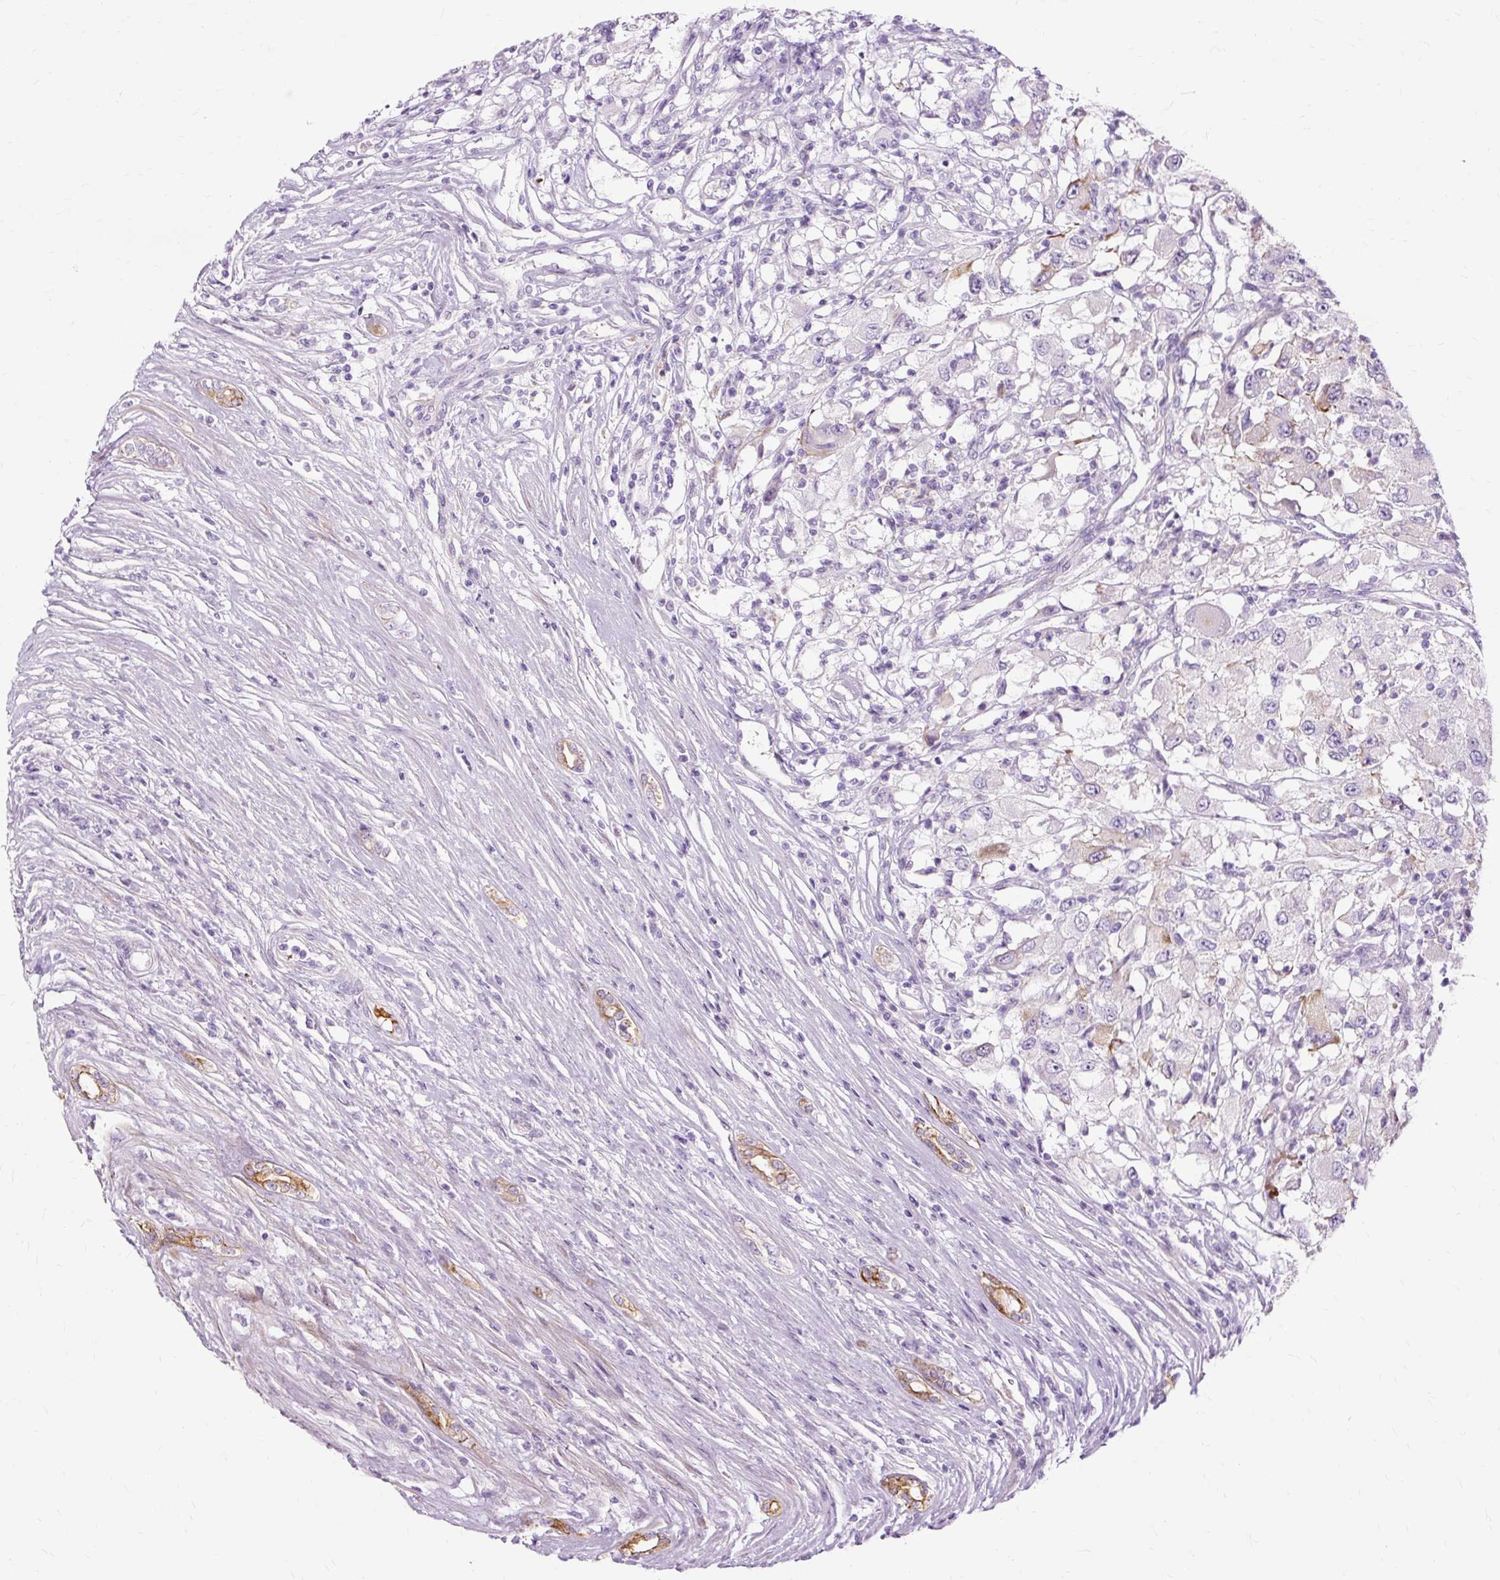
{"staining": {"intensity": "negative", "quantity": "none", "location": "none"}, "tissue": "renal cancer", "cell_type": "Tumor cells", "image_type": "cancer", "snomed": [{"axis": "morphology", "description": "Adenocarcinoma, NOS"}, {"axis": "topography", "description": "Kidney"}], "caption": "Tumor cells are negative for protein expression in human renal cancer. (Stains: DAB (3,3'-diaminobenzidine) immunohistochemistry (IHC) with hematoxylin counter stain, Microscopy: brightfield microscopy at high magnification).", "gene": "DCTN4", "patient": {"sex": "female", "age": 67}}